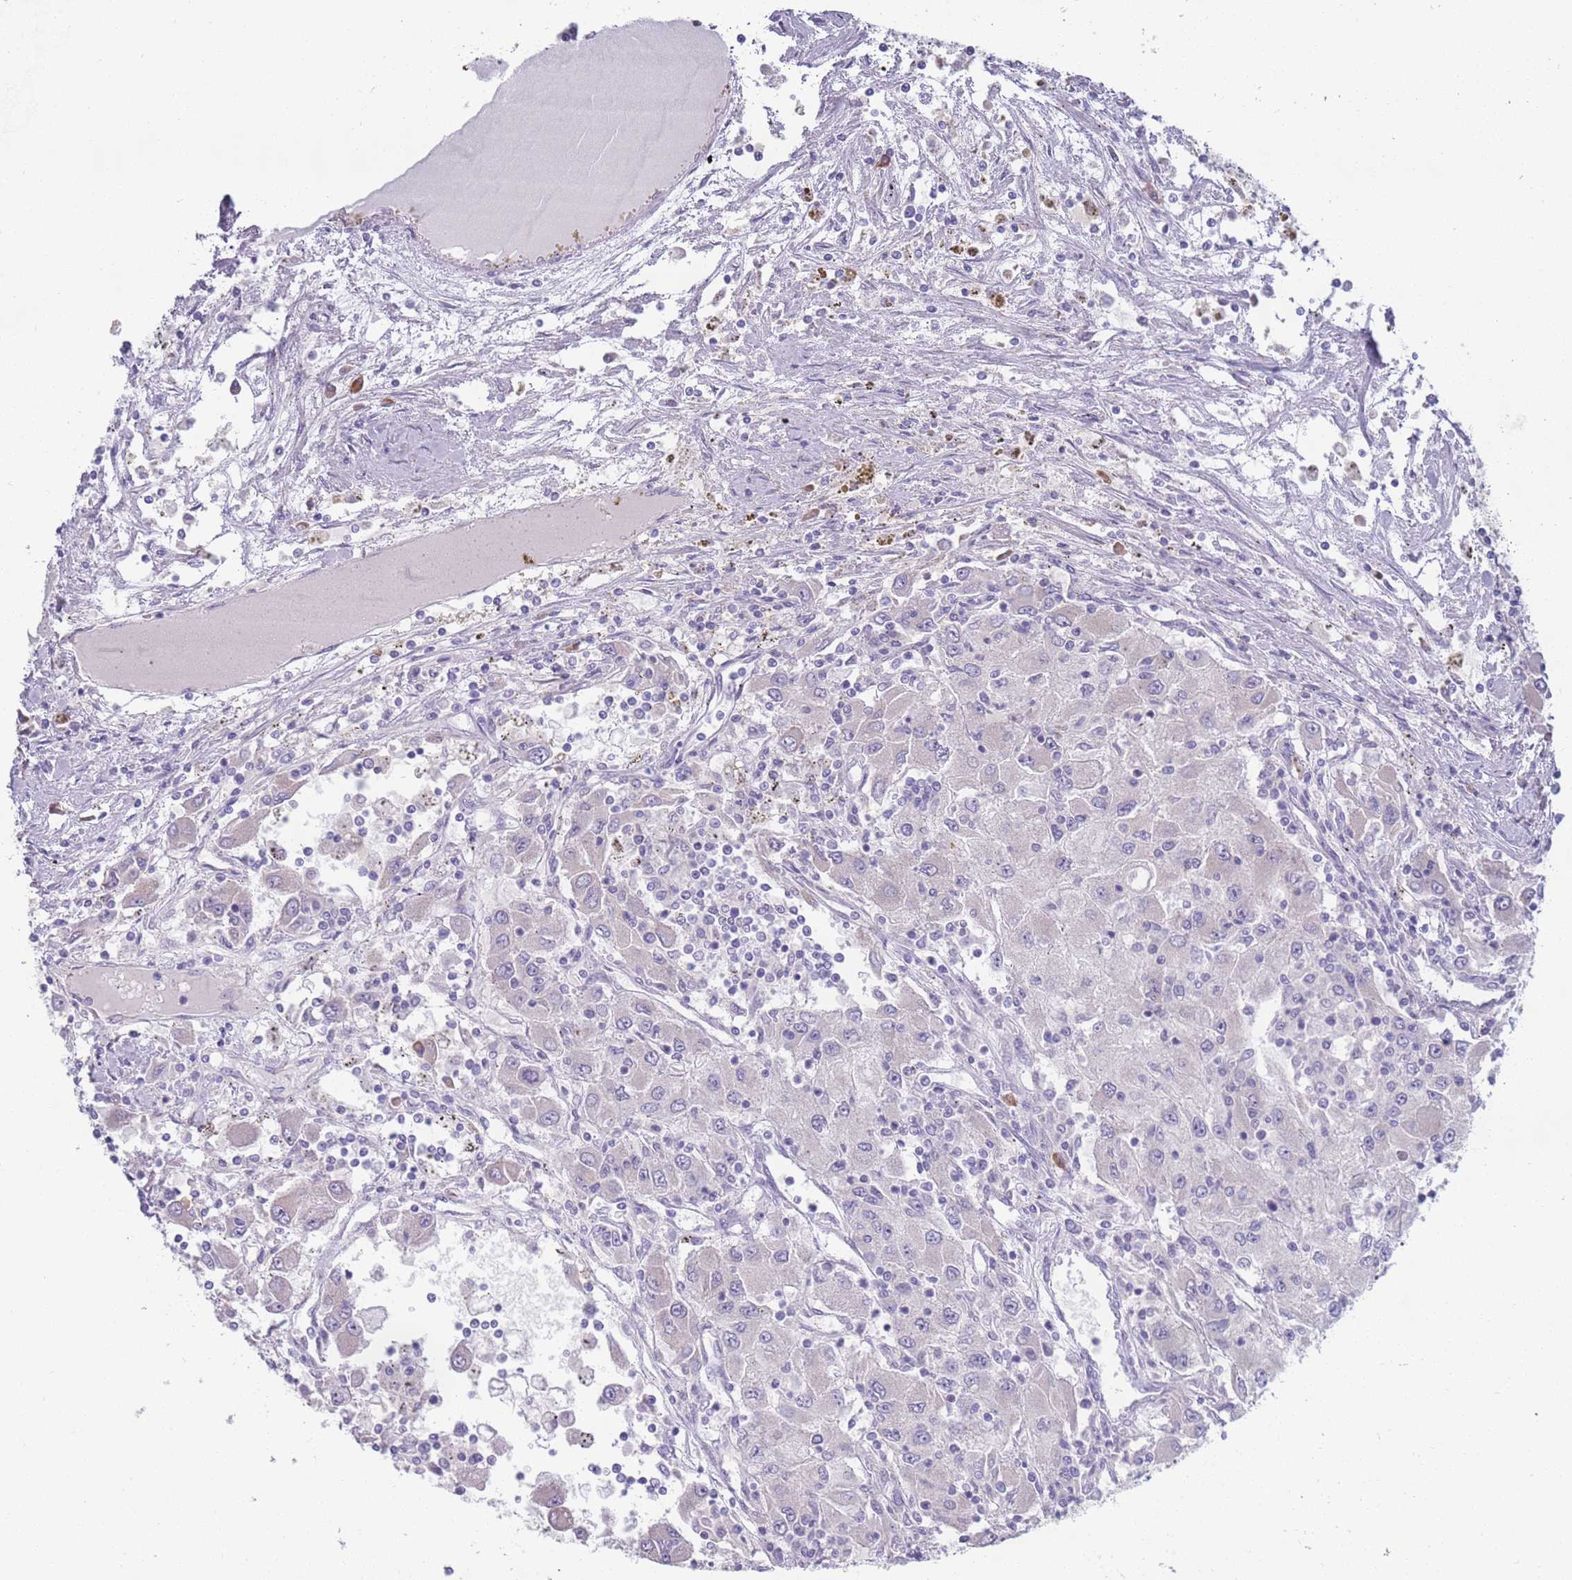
{"staining": {"intensity": "negative", "quantity": "none", "location": "none"}, "tissue": "renal cancer", "cell_type": "Tumor cells", "image_type": "cancer", "snomed": [{"axis": "morphology", "description": "Adenocarcinoma, NOS"}, {"axis": "topography", "description": "Kidney"}], "caption": "Tumor cells are negative for brown protein staining in renal cancer.", "gene": "LTB", "patient": {"sex": "female", "age": 67}}